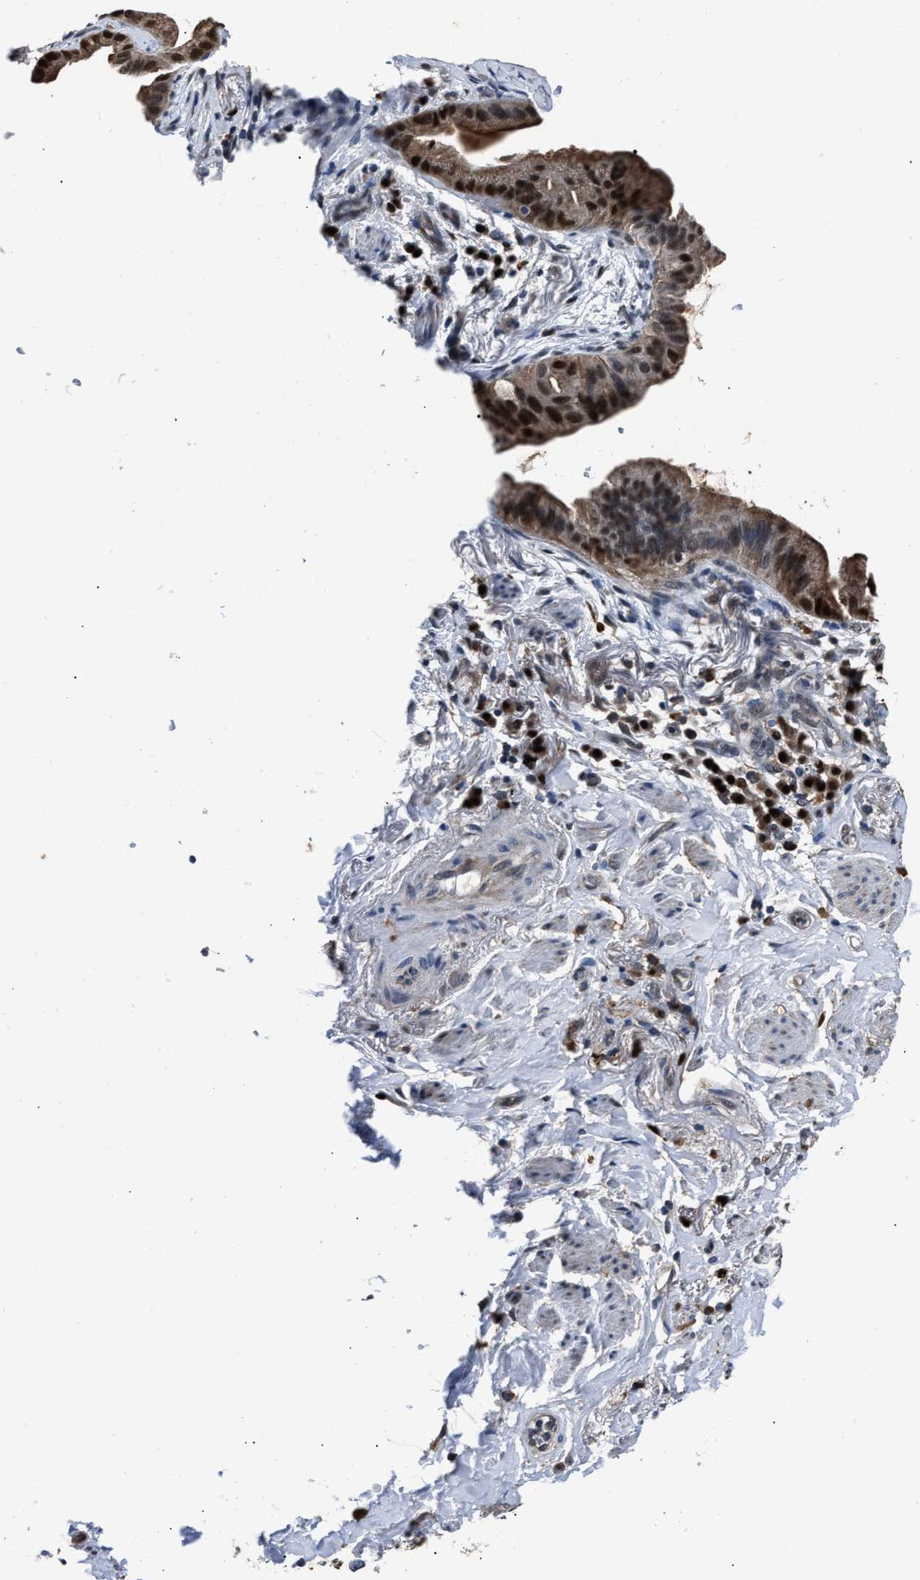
{"staining": {"intensity": "strong", "quantity": "25%-75%", "location": "cytoplasmic/membranous,nuclear"}, "tissue": "lung cancer", "cell_type": "Tumor cells", "image_type": "cancer", "snomed": [{"axis": "morphology", "description": "Normal tissue, NOS"}, {"axis": "morphology", "description": "Adenocarcinoma, NOS"}, {"axis": "topography", "description": "Bronchus"}, {"axis": "topography", "description": "Lung"}], "caption": "A high amount of strong cytoplasmic/membranous and nuclear staining is appreciated in approximately 25%-75% of tumor cells in lung cancer tissue. The staining was performed using DAB to visualize the protein expression in brown, while the nuclei were stained in blue with hematoxylin (Magnification: 20x).", "gene": "NSUN5", "patient": {"sex": "female", "age": 70}}